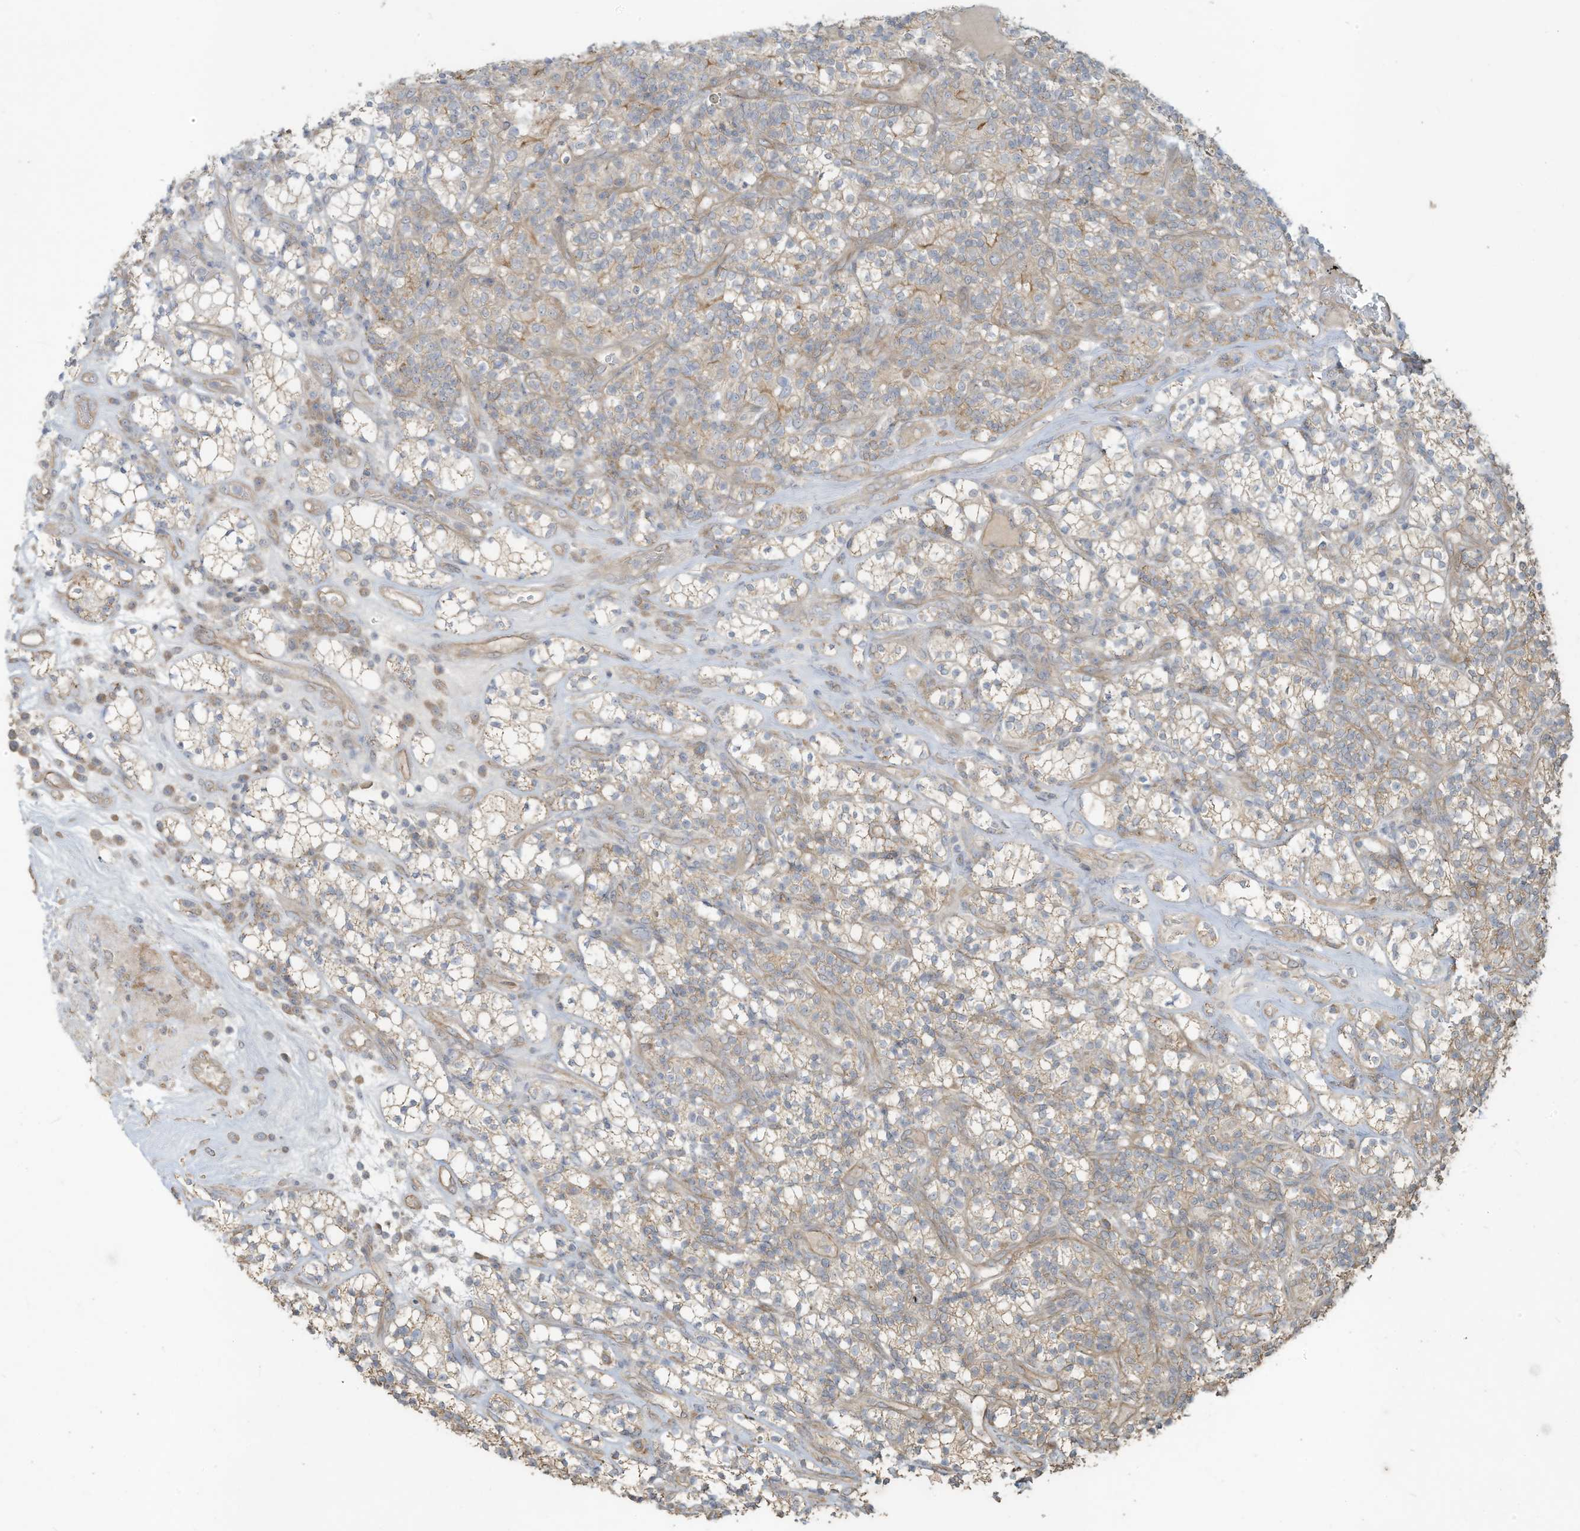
{"staining": {"intensity": "weak", "quantity": "25%-75%", "location": "cytoplasmic/membranous"}, "tissue": "renal cancer", "cell_type": "Tumor cells", "image_type": "cancer", "snomed": [{"axis": "morphology", "description": "Adenocarcinoma, NOS"}, {"axis": "topography", "description": "Kidney"}], "caption": "Protein analysis of renal adenocarcinoma tissue shows weak cytoplasmic/membranous staining in approximately 25%-75% of tumor cells. Using DAB (3,3'-diaminobenzidine) (brown) and hematoxylin (blue) stains, captured at high magnification using brightfield microscopy.", "gene": "MAGIX", "patient": {"sex": "male", "age": 77}}